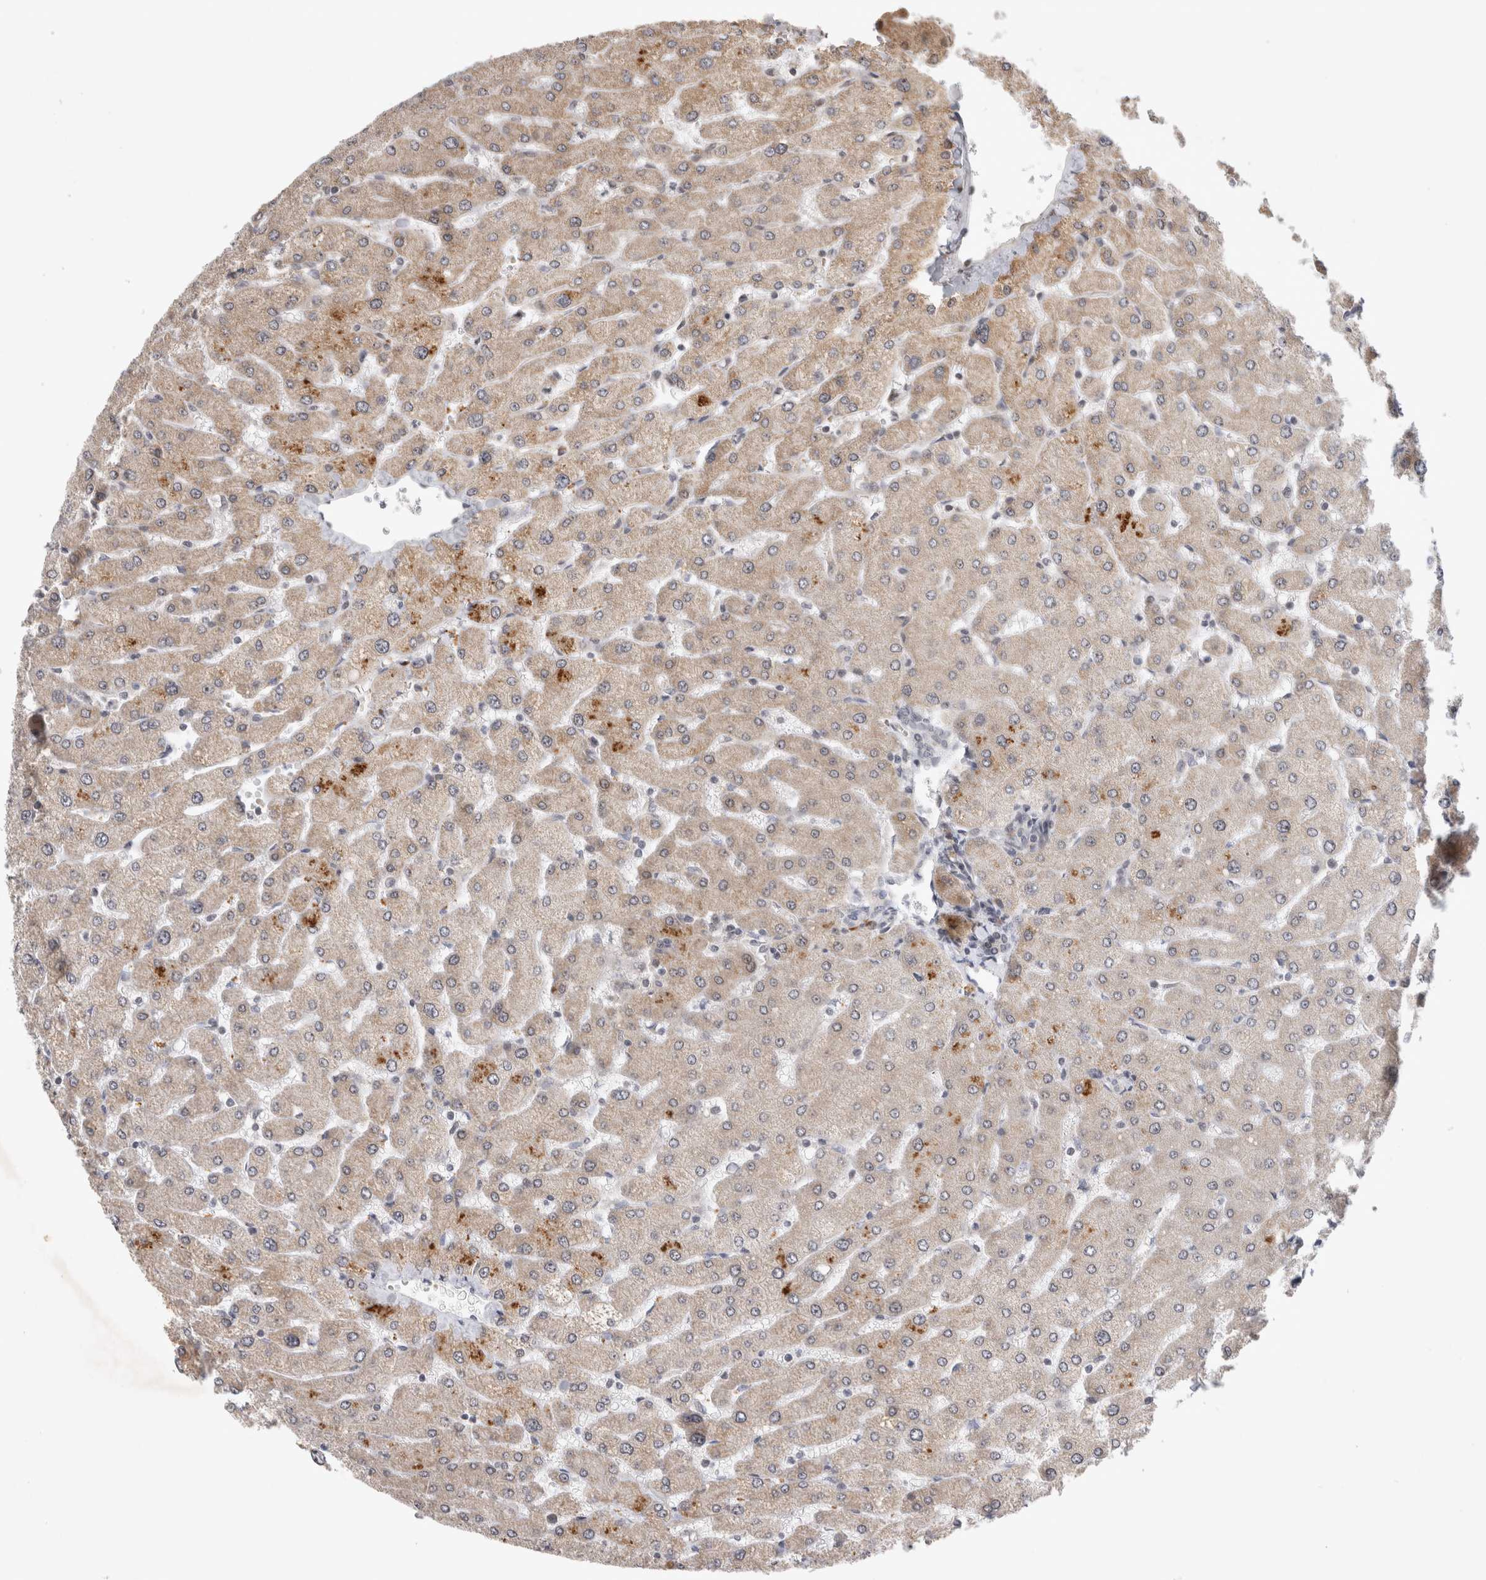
{"staining": {"intensity": "negative", "quantity": "none", "location": "none"}, "tissue": "liver", "cell_type": "Cholangiocytes", "image_type": "normal", "snomed": [{"axis": "morphology", "description": "Normal tissue, NOS"}, {"axis": "topography", "description": "Liver"}], "caption": "A high-resolution histopathology image shows immunohistochemistry (IHC) staining of unremarkable liver, which shows no significant expression in cholangiocytes.", "gene": "HESX1", "patient": {"sex": "male", "age": 55}}